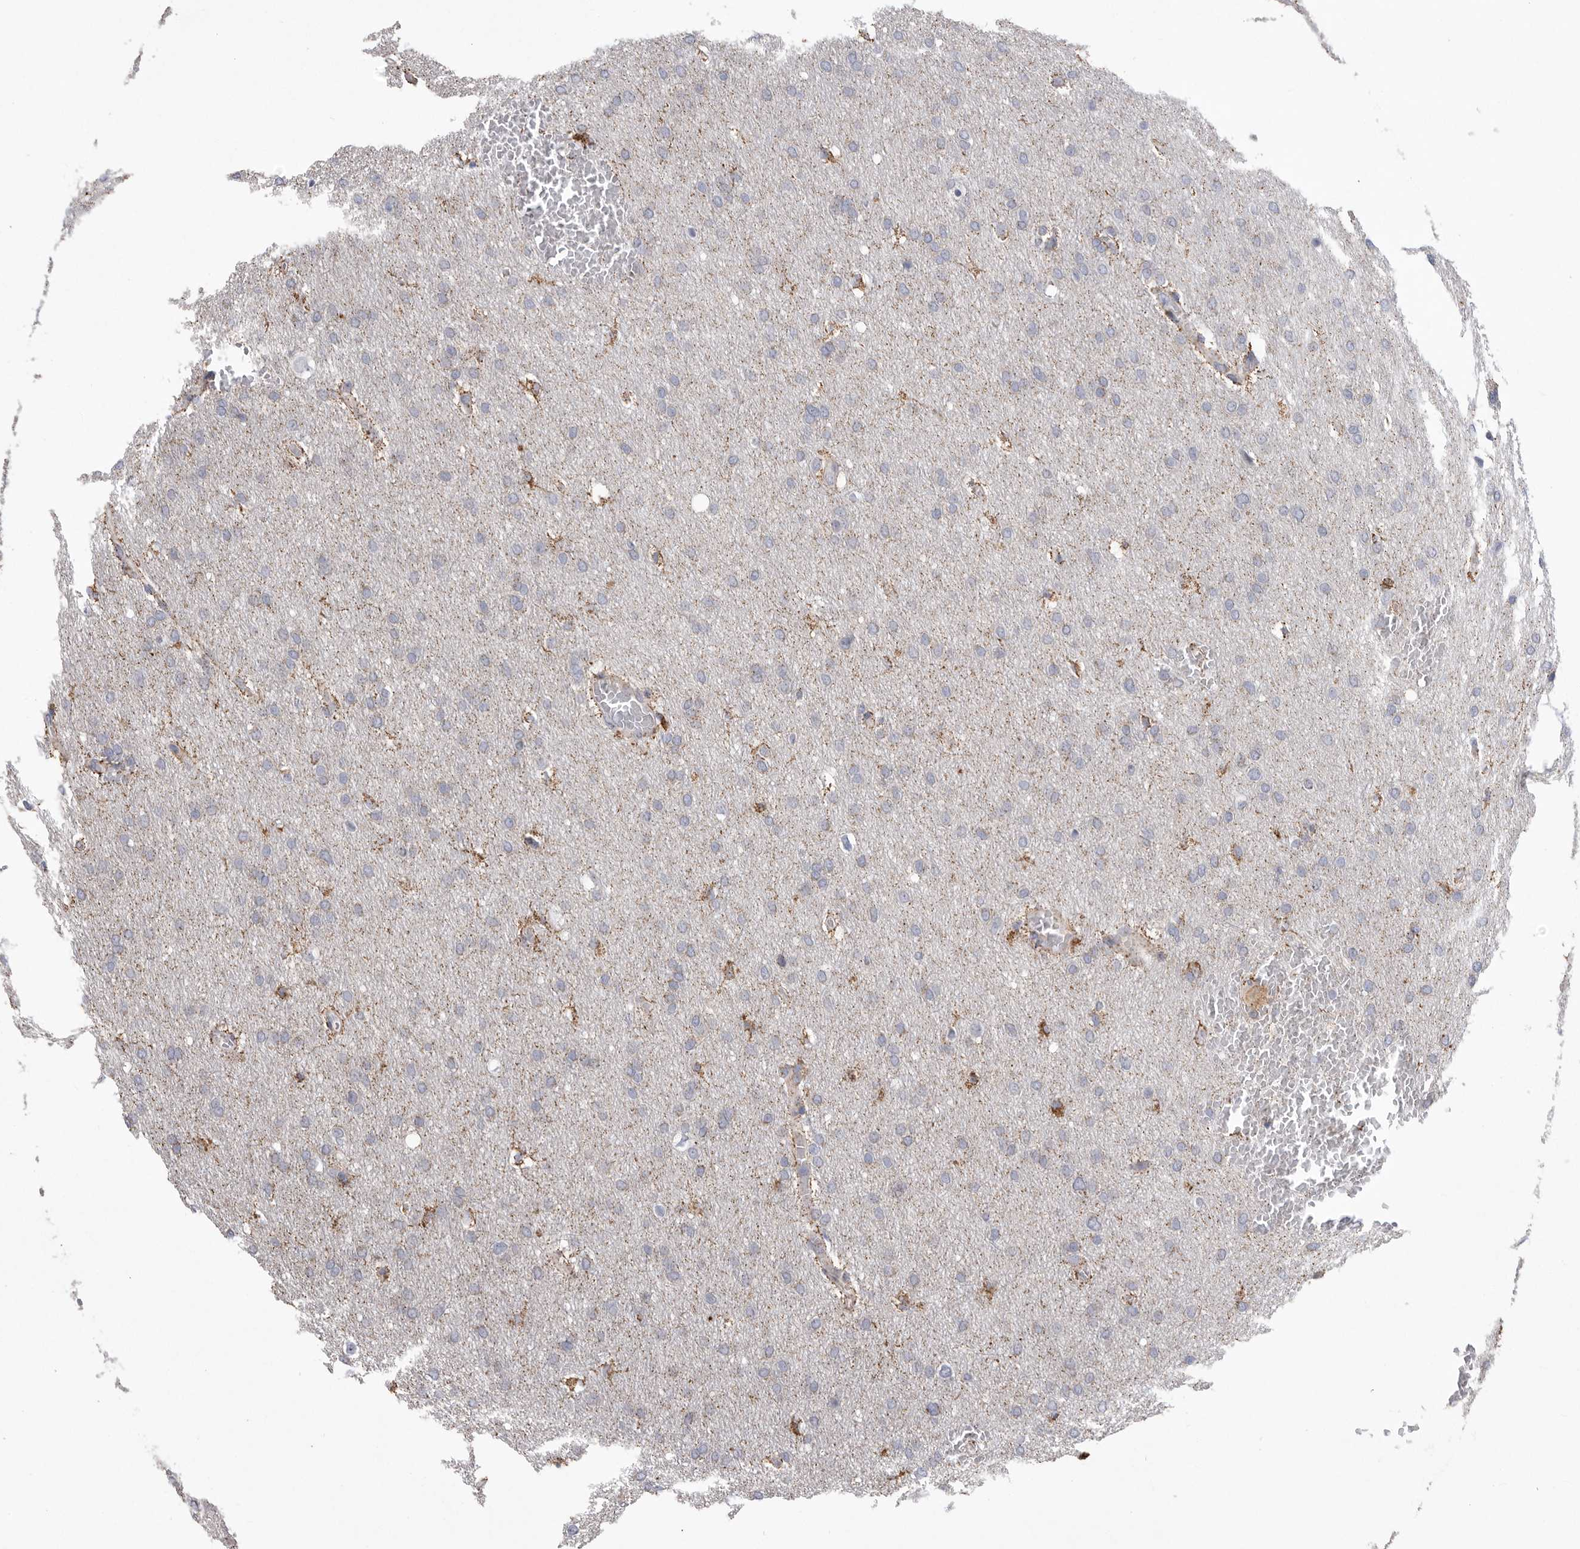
{"staining": {"intensity": "negative", "quantity": "none", "location": "none"}, "tissue": "glioma", "cell_type": "Tumor cells", "image_type": "cancer", "snomed": [{"axis": "morphology", "description": "Glioma, malignant, Low grade"}, {"axis": "topography", "description": "Brain"}], "caption": "An immunohistochemistry image of malignant glioma (low-grade) is shown. There is no staining in tumor cells of malignant glioma (low-grade).", "gene": "MPZL1", "patient": {"sex": "female", "age": 37}}